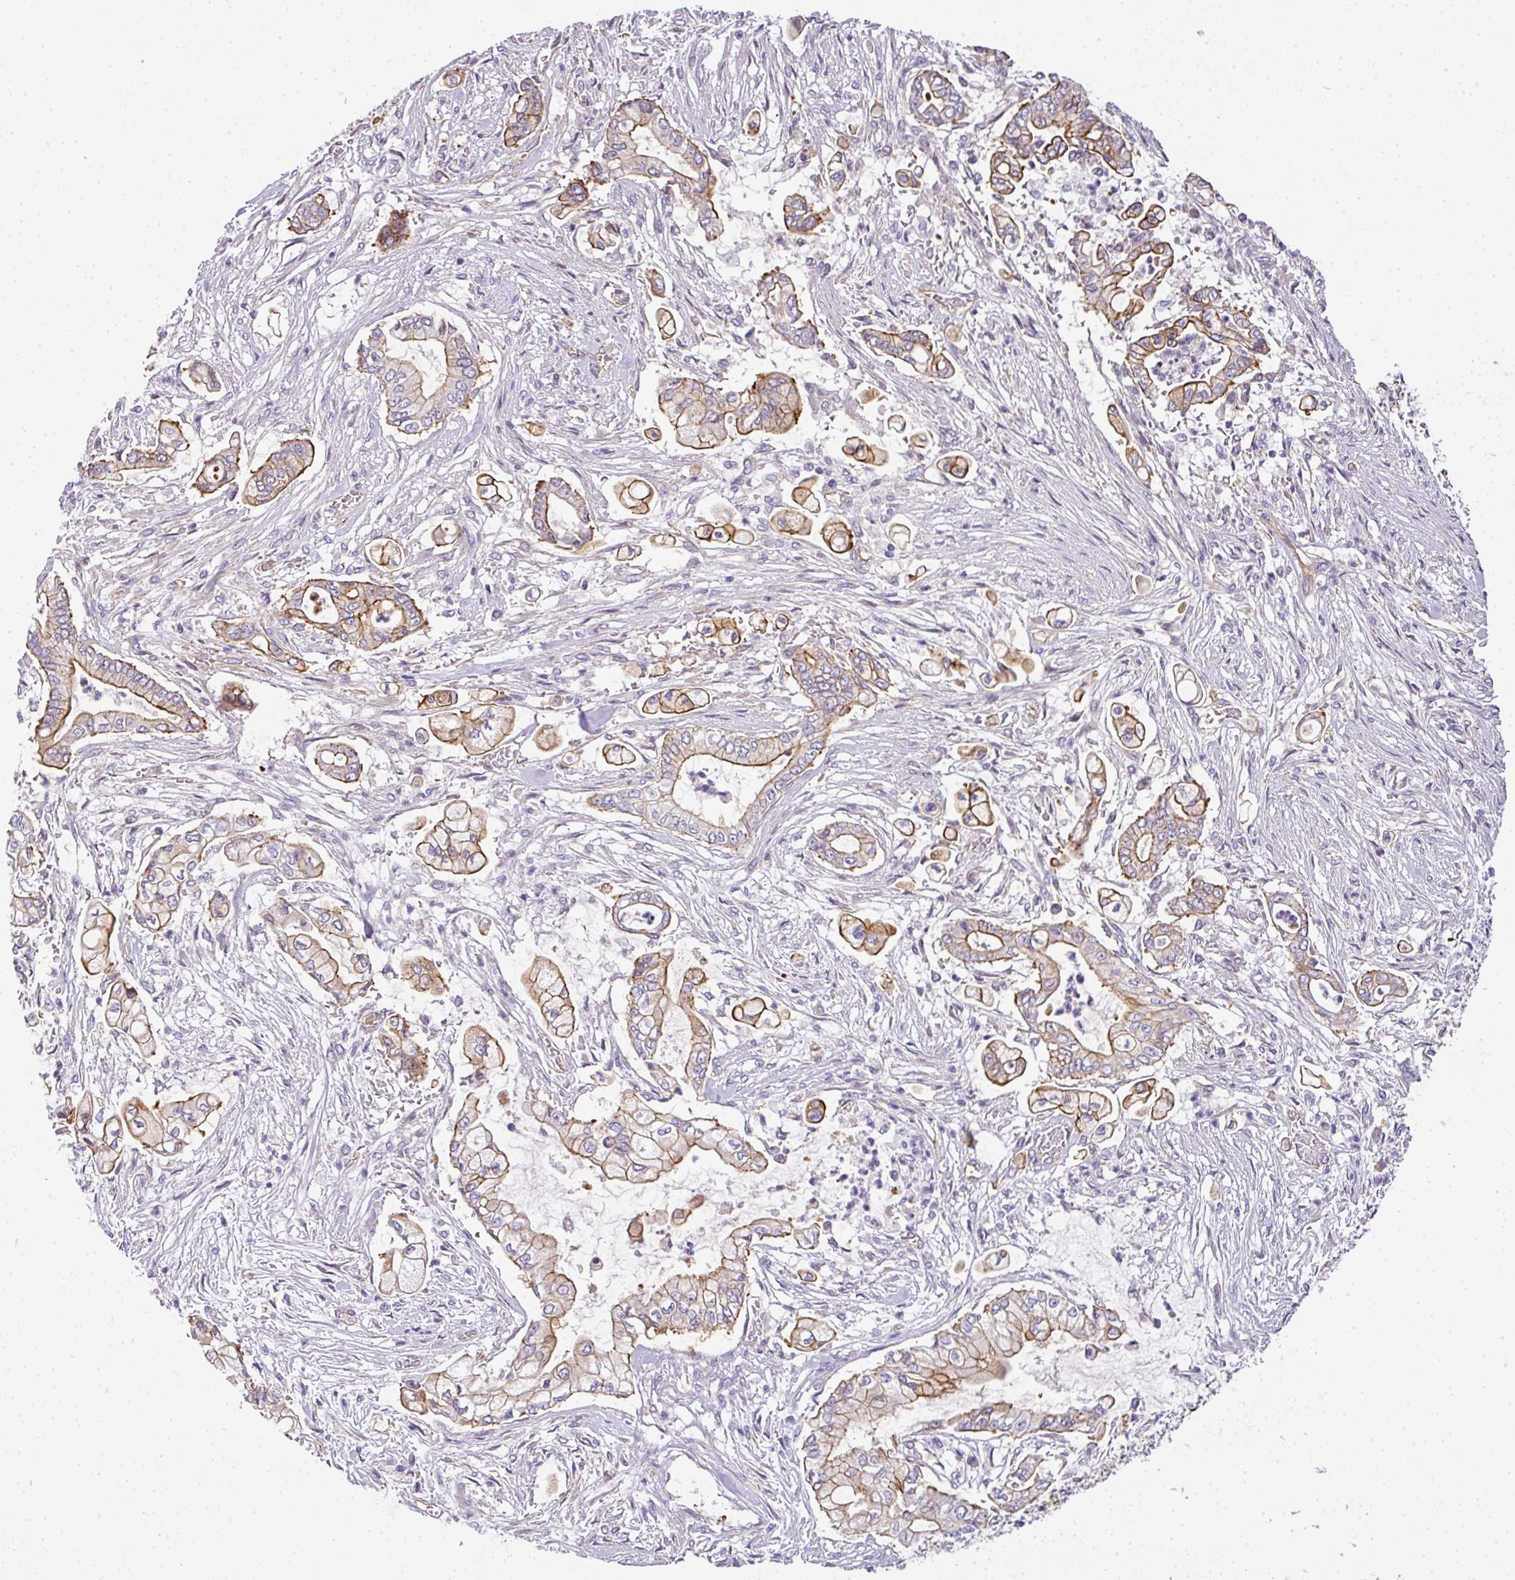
{"staining": {"intensity": "moderate", "quantity": ">75%", "location": "cytoplasmic/membranous"}, "tissue": "pancreatic cancer", "cell_type": "Tumor cells", "image_type": "cancer", "snomed": [{"axis": "morphology", "description": "Adenocarcinoma, NOS"}, {"axis": "topography", "description": "Pancreas"}], "caption": "Pancreatic cancer (adenocarcinoma) stained for a protein (brown) demonstrates moderate cytoplasmic/membranous positive expression in approximately >75% of tumor cells.", "gene": "OR11H4", "patient": {"sex": "female", "age": 69}}